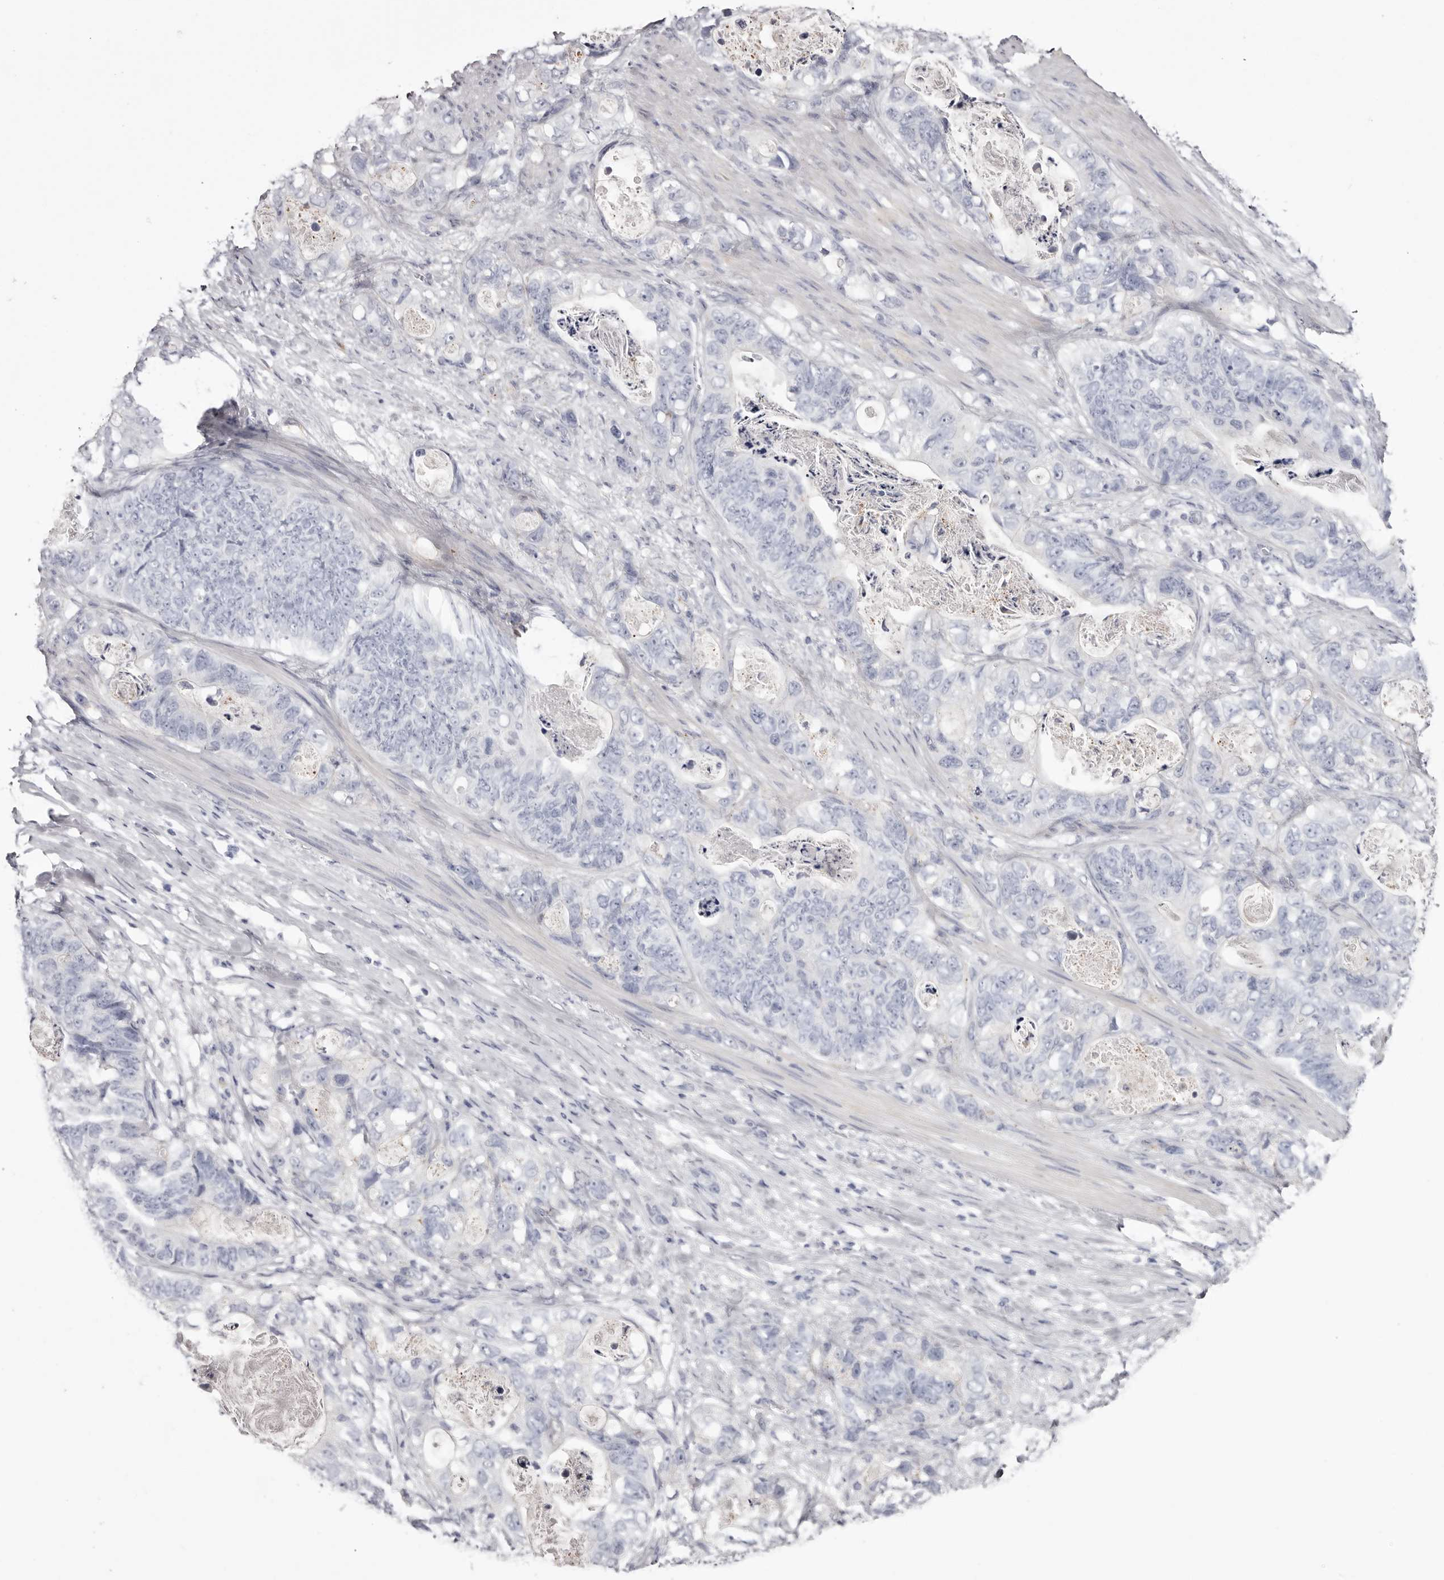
{"staining": {"intensity": "negative", "quantity": "none", "location": "none"}, "tissue": "stomach cancer", "cell_type": "Tumor cells", "image_type": "cancer", "snomed": [{"axis": "morphology", "description": "Normal tissue, NOS"}, {"axis": "morphology", "description": "Adenocarcinoma, NOS"}, {"axis": "topography", "description": "Stomach"}], "caption": "High magnification brightfield microscopy of stomach adenocarcinoma stained with DAB (3,3'-diaminobenzidine) (brown) and counterstained with hematoxylin (blue): tumor cells show no significant expression. (DAB (3,3'-diaminobenzidine) IHC, high magnification).", "gene": "CA6", "patient": {"sex": "female", "age": 89}}